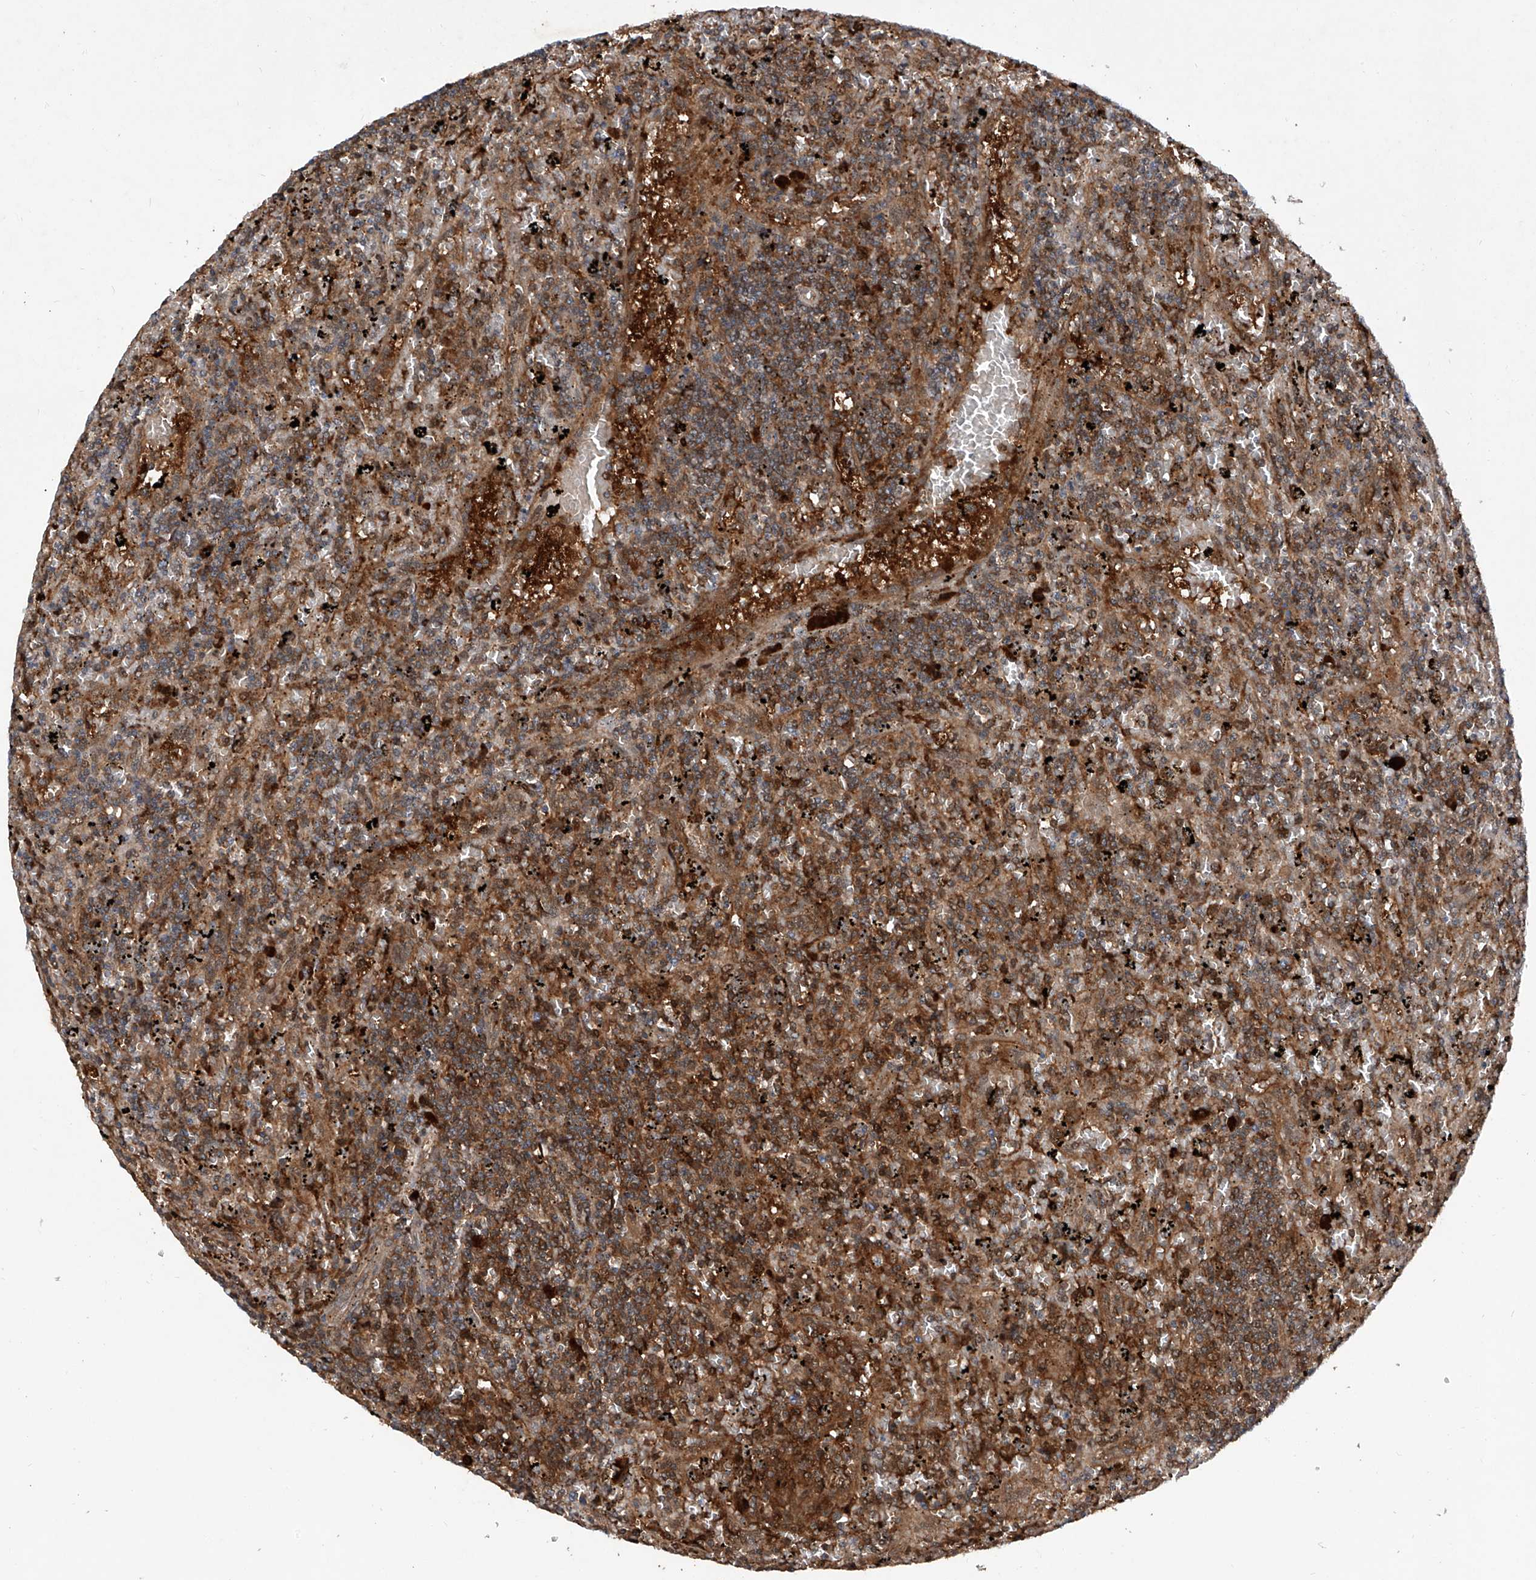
{"staining": {"intensity": "moderate", "quantity": ">75%", "location": "cytoplasmic/membranous"}, "tissue": "lymphoma", "cell_type": "Tumor cells", "image_type": "cancer", "snomed": [{"axis": "morphology", "description": "Malignant lymphoma, non-Hodgkin's type, Low grade"}, {"axis": "topography", "description": "Spleen"}], "caption": "Human malignant lymphoma, non-Hodgkin's type (low-grade) stained with a brown dye demonstrates moderate cytoplasmic/membranous positive staining in approximately >75% of tumor cells.", "gene": "ASCC3", "patient": {"sex": "male", "age": 76}}